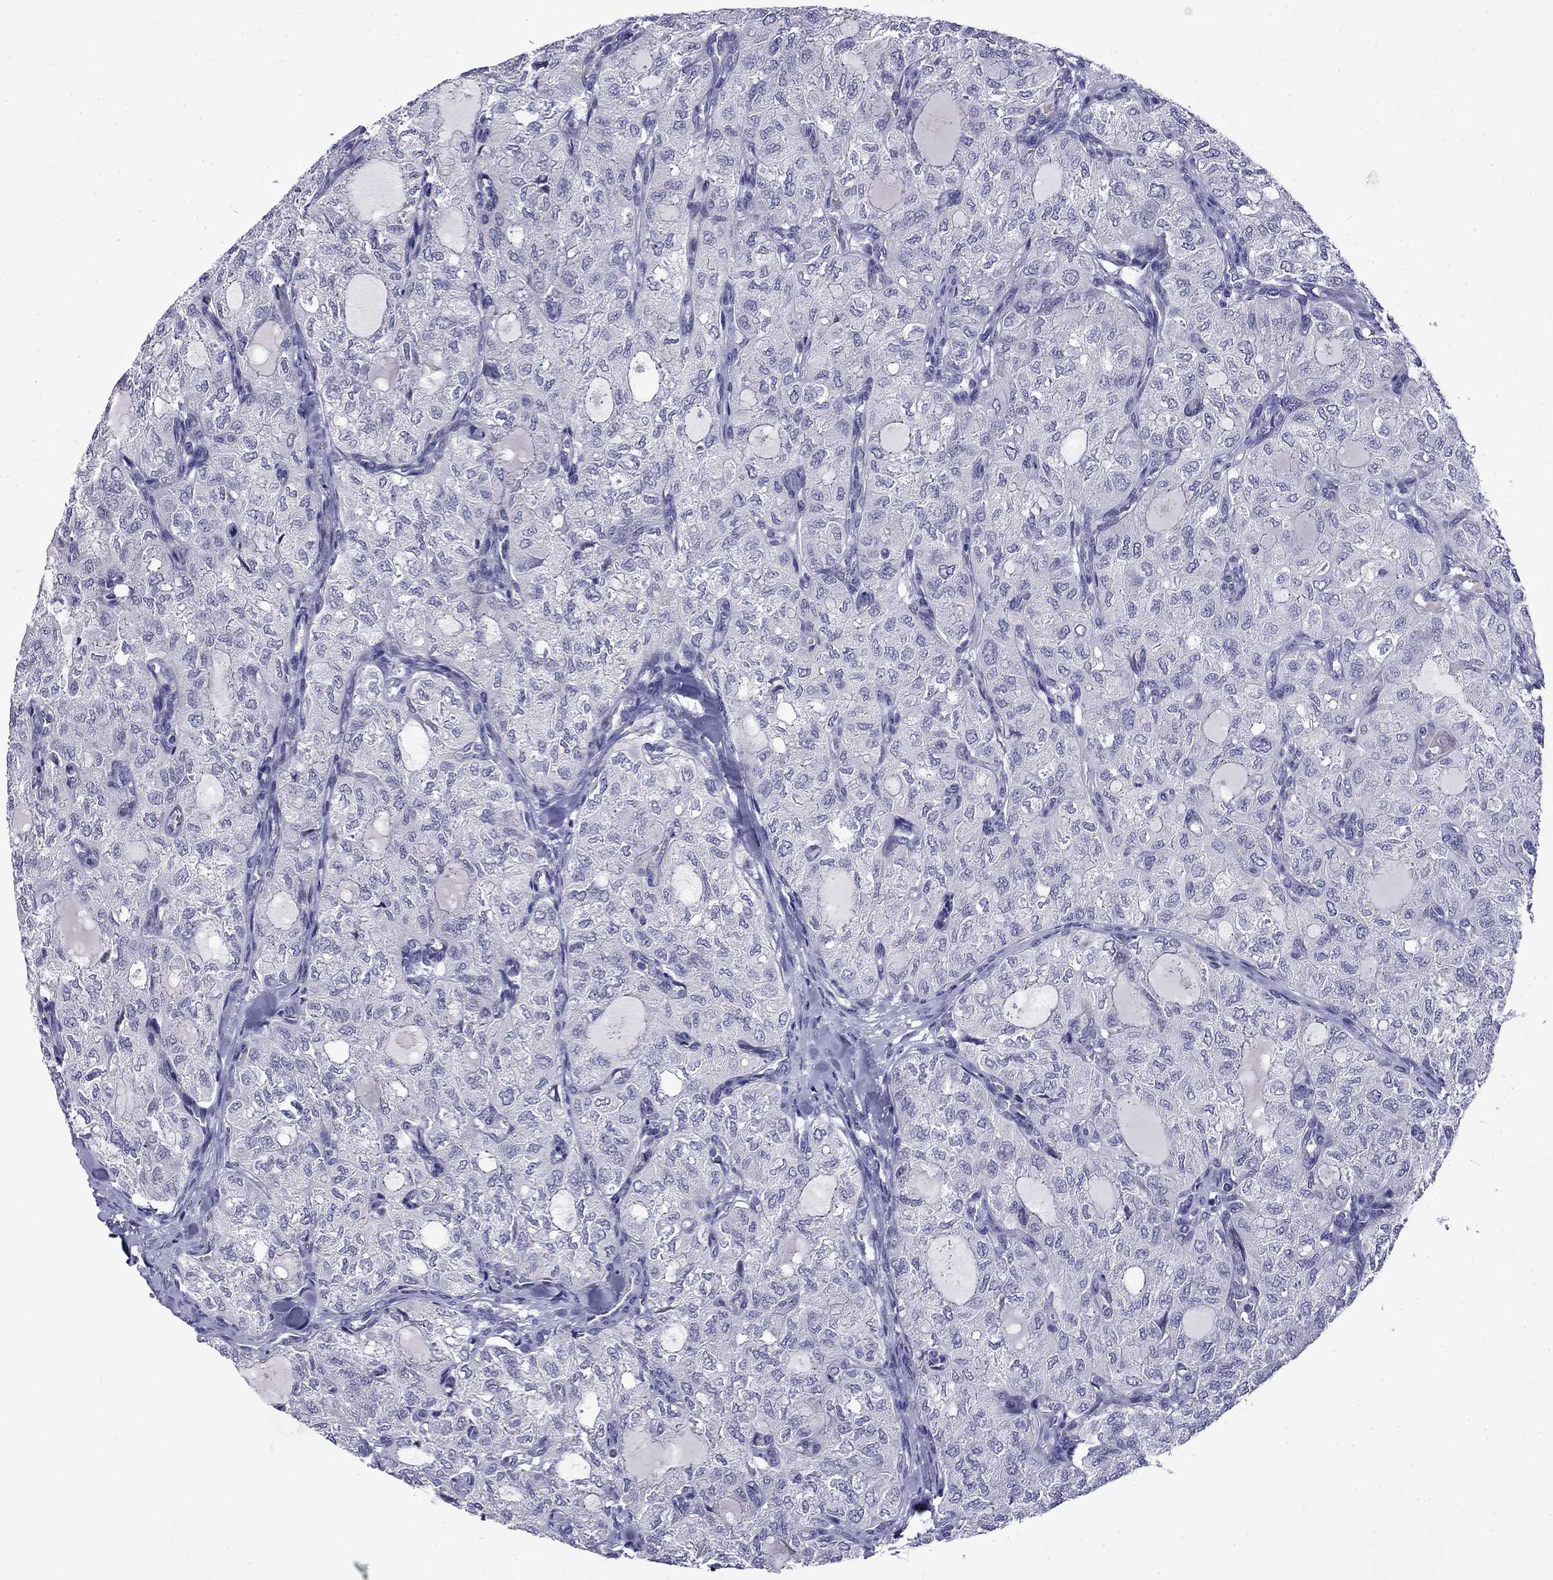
{"staining": {"intensity": "negative", "quantity": "none", "location": "none"}, "tissue": "thyroid cancer", "cell_type": "Tumor cells", "image_type": "cancer", "snomed": [{"axis": "morphology", "description": "Follicular adenoma carcinoma, NOS"}, {"axis": "topography", "description": "Thyroid gland"}], "caption": "The IHC image has no significant expression in tumor cells of thyroid cancer (follicular adenoma carcinoma) tissue. (Stains: DAB (3,3'-diaminobenzidine) IHC with hematoxylin counter stain, Microscopy: brightfield microscopy at high magnification).", "gene": "PRR18", "patient": {"sex": "male", "age": 75}}